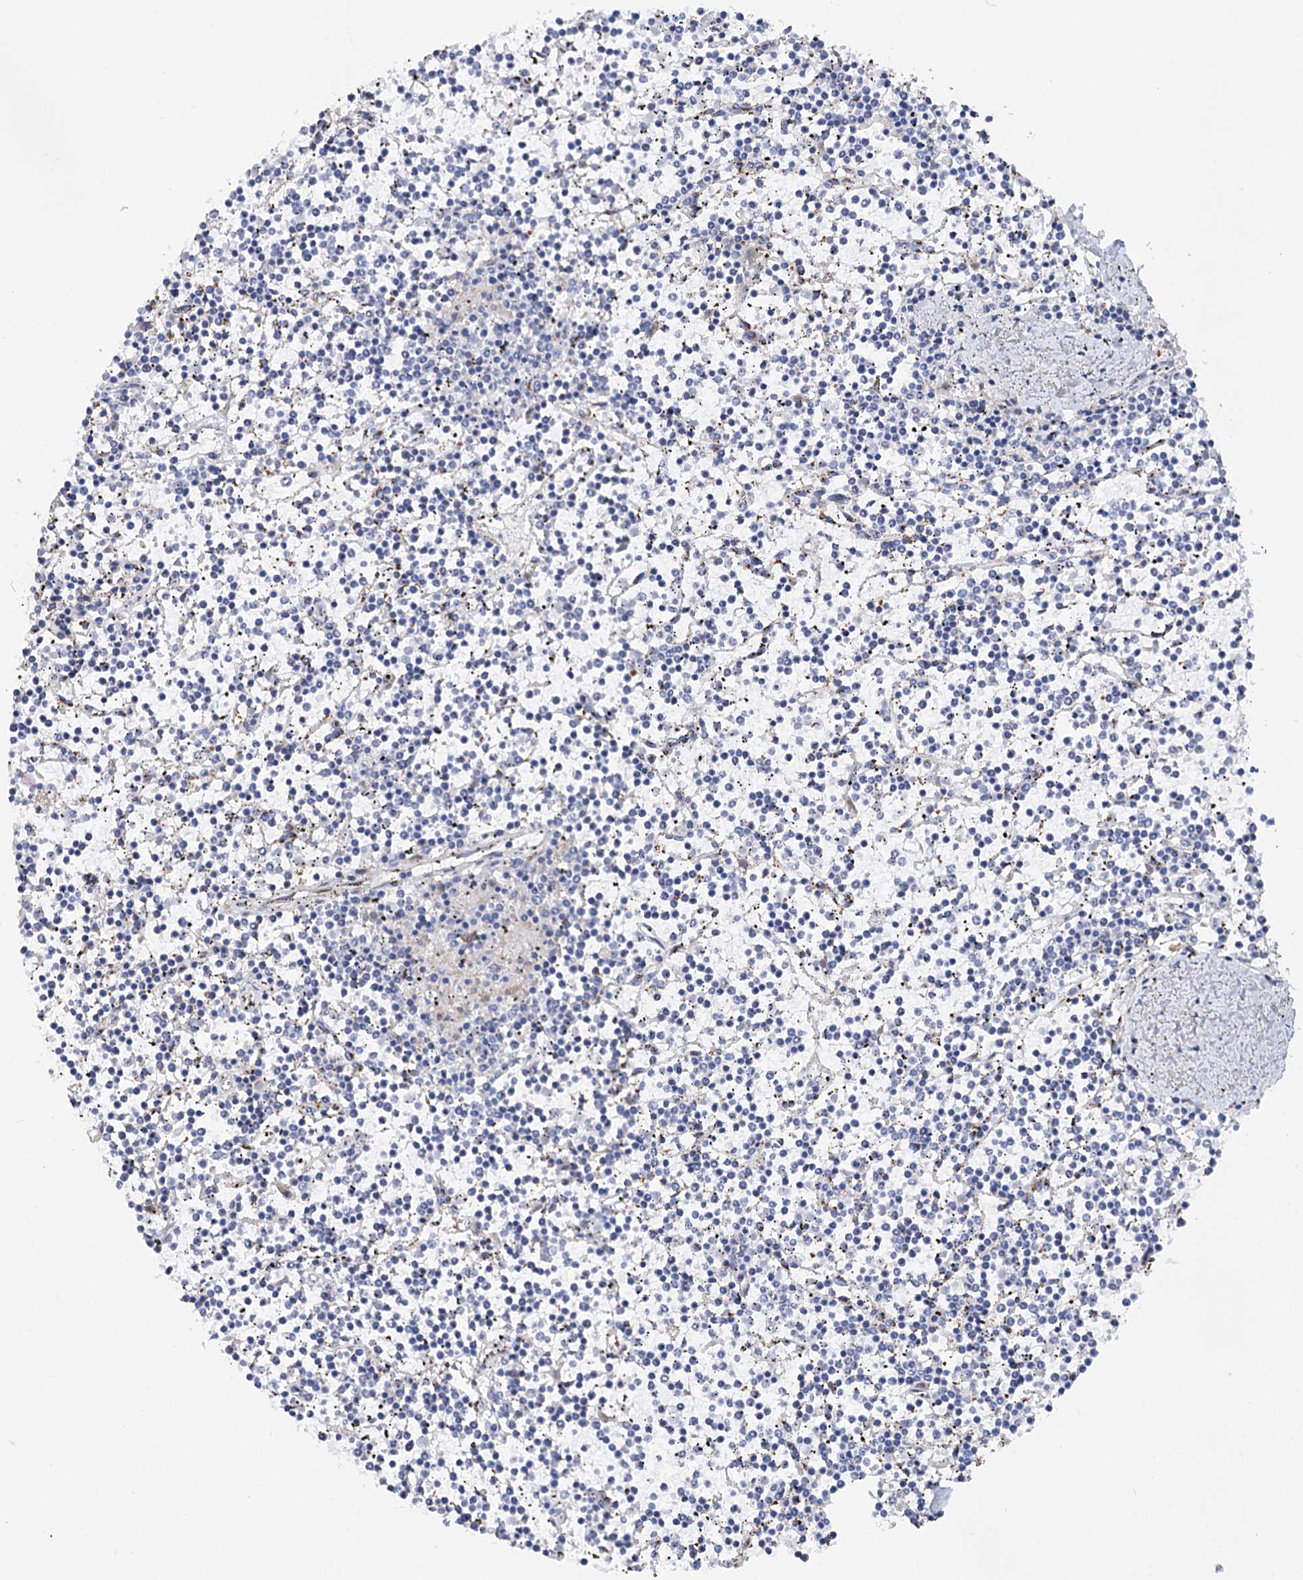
{"staining": {"intensity": "negative", "quantity": "none", "location": "none"}, "tissue": "lymphoma", "cell_type": "Tumor cells", "image_type": "cancer", "snomed": [{"axis": "morphology", "description": "Malignant lymphoma, non-Hodgkin's type, Low grade"}, {"axis": "topography", "description": "Spleen"}], "caption": "Immunohistochemical staining of human lymphoma reveals no significant positivity in tumor cells.", "gene": "C11orf96", "patient": {"sex": "female", "age": 19}}